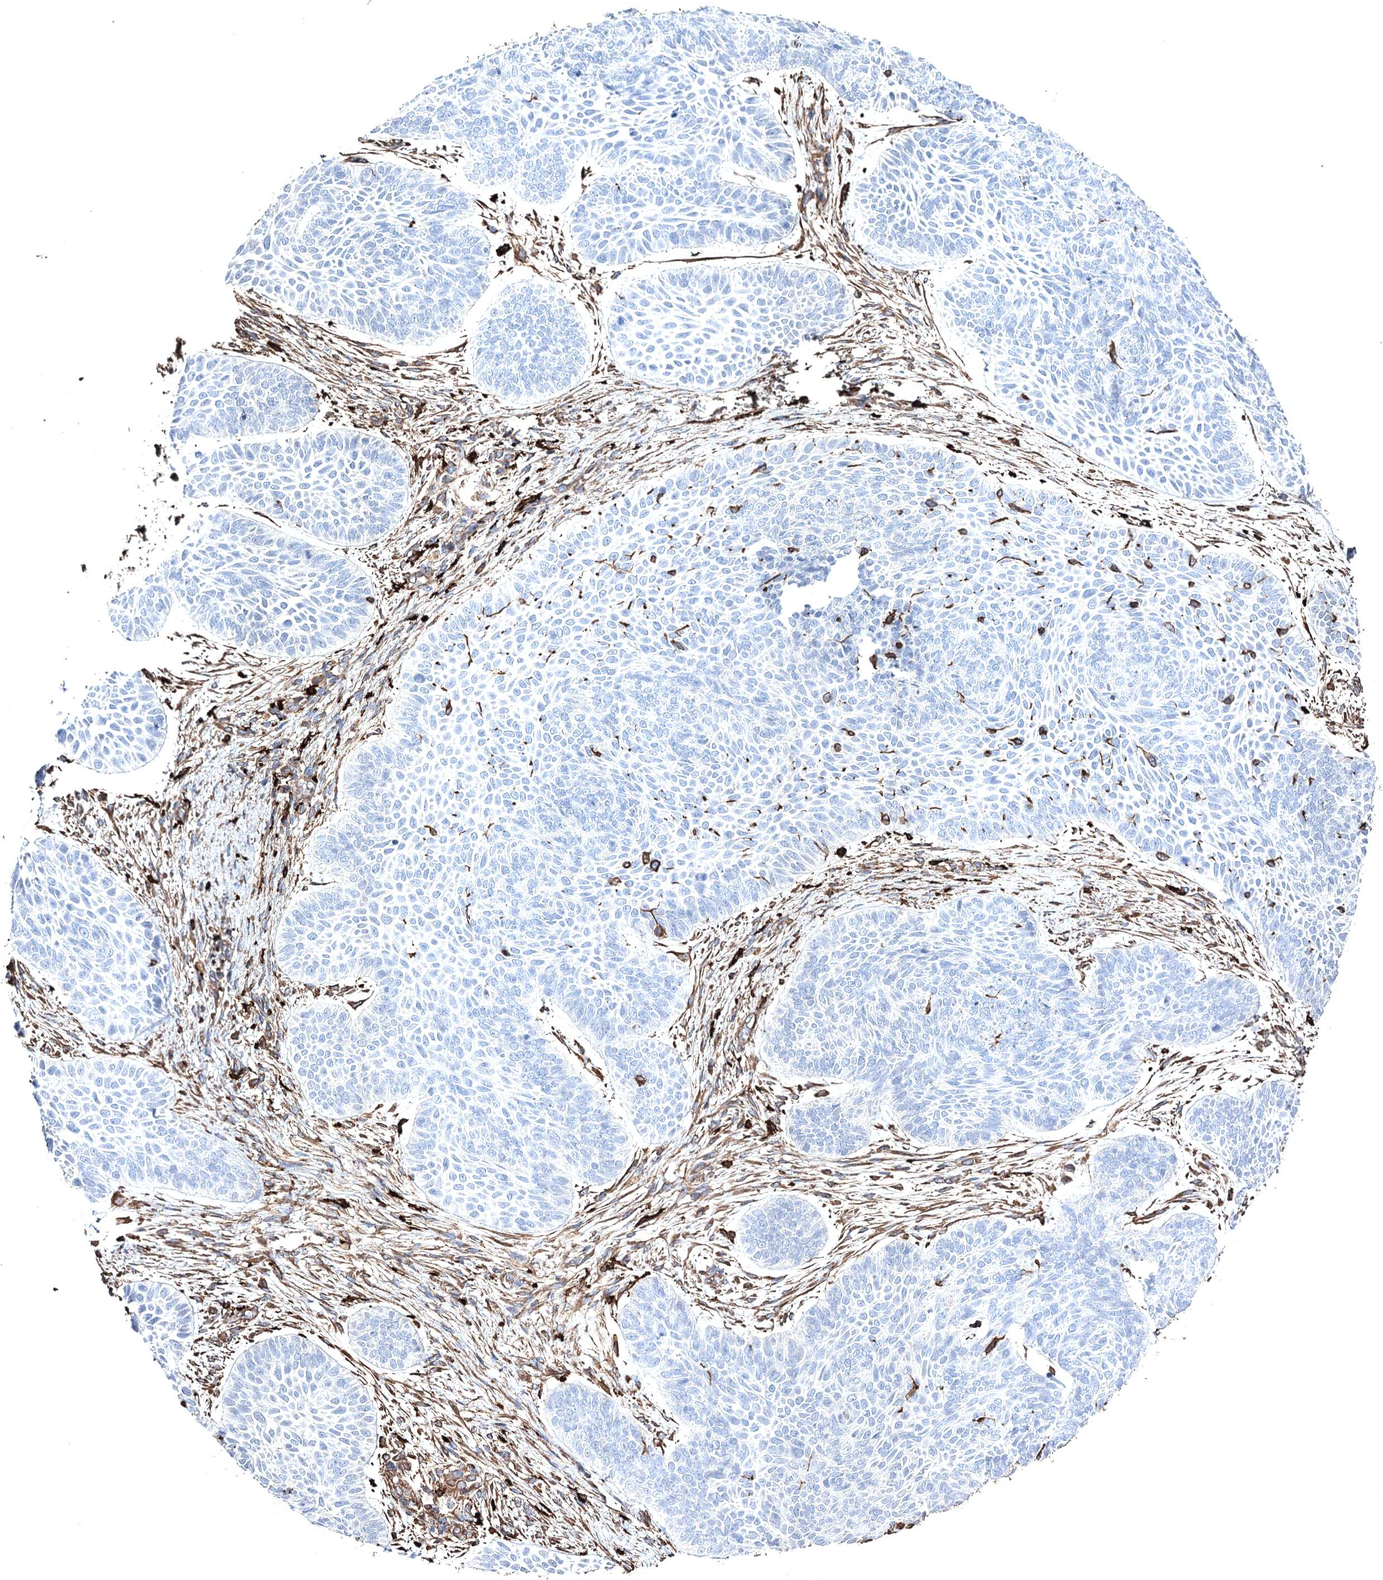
{"staining": {"intensity": "negative", "quantity": "none", "location": "none"}, "tissue": "skin cancer", "cell_type": "Tumor cells", "image_type": "cancer", "snomed": [{"axis": "morphology", "description": "Basal cell carcinoma"}, {"axis": "topography", "description": "Skin"}], "caption": "Tumor cells show no significant protein expression in skin cancer (basal cell carcinoma).", "gene": "CLEC4M", "patient": {"sex": "male", "age": 85}}